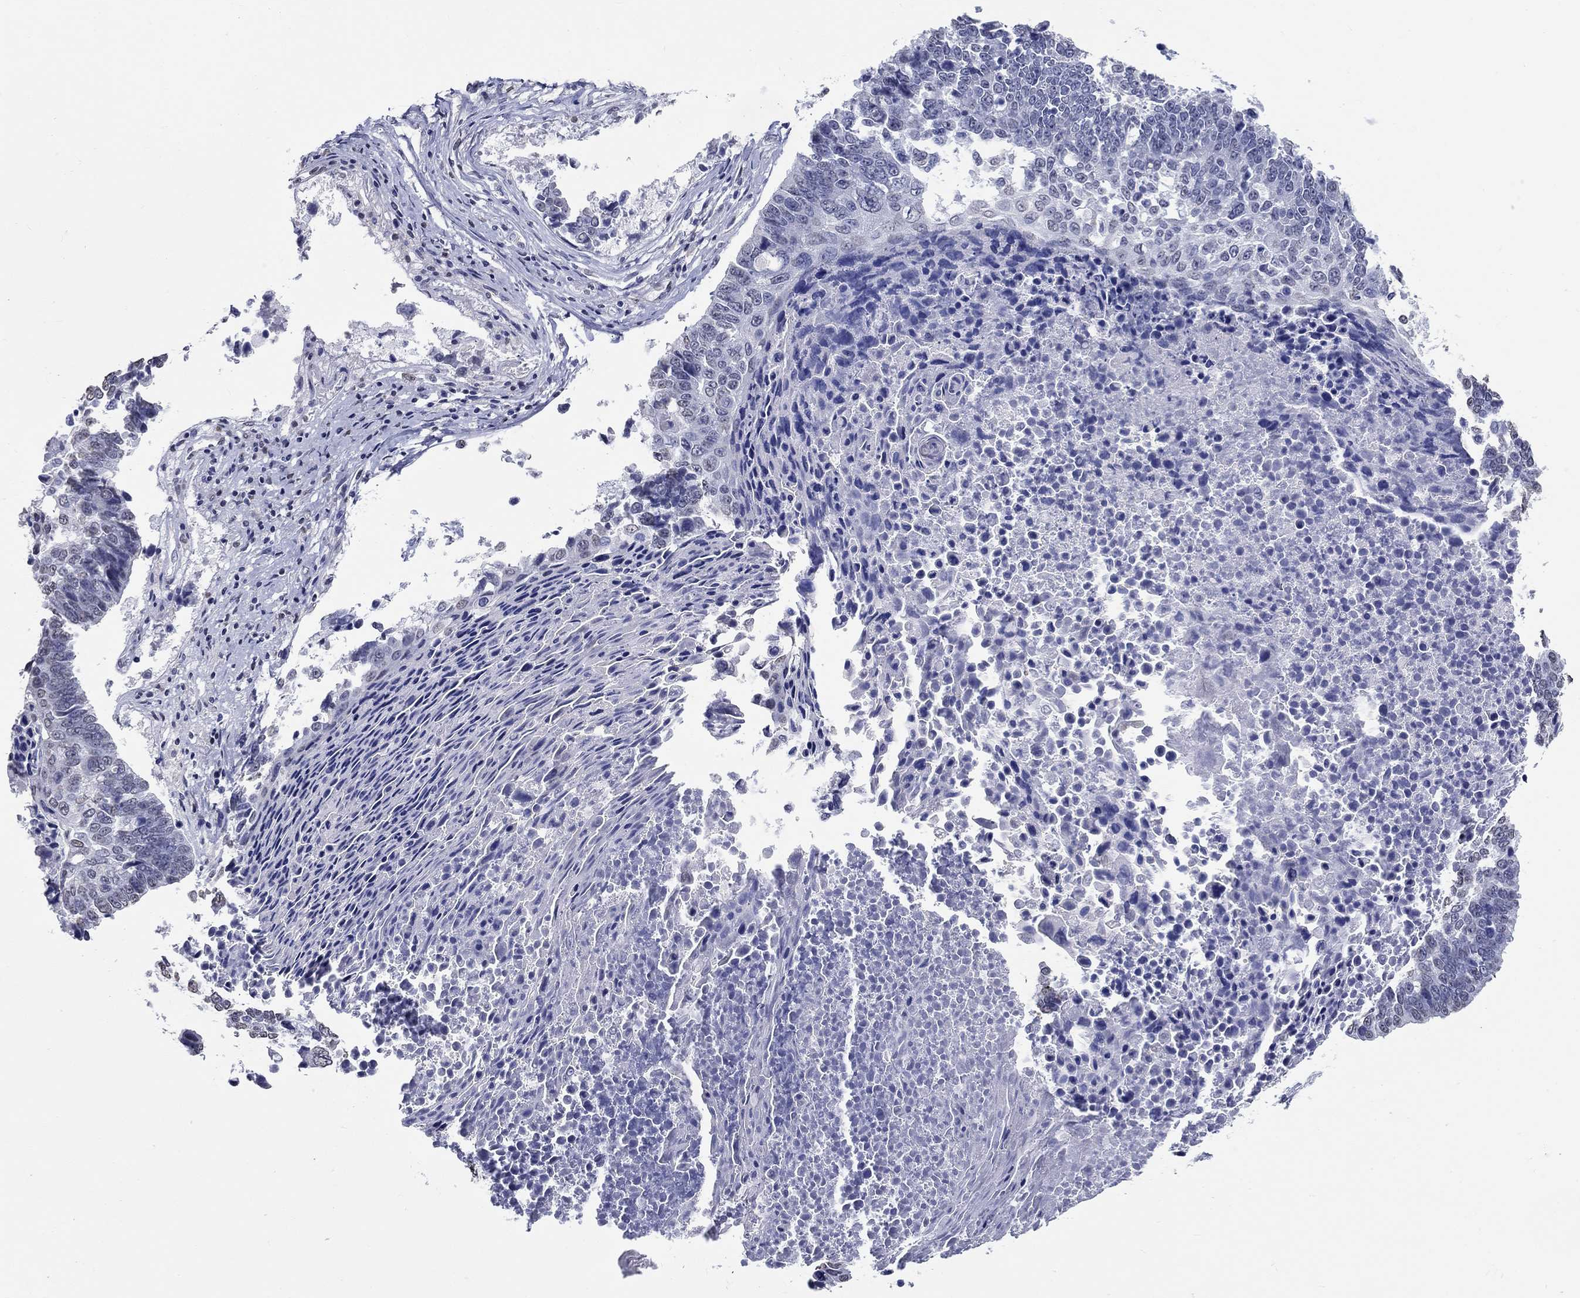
{"staining": {"intensity": "negative", "quantity": "none", "location": "none"}, "tissue": "lung cancer", "cell_type": "Tumor cells", "image_type": "cancer", "snomed": [{"axis": "morphology", "description": "Squamous cell carcinoma, NOS"}, {"axis": "topography", "description": "Lung"}], "caption": "The immunohistochemistry histopathology image has no significant expression in tumor cells of squamous cell carcinoma (lung) tissue.", "gene": "PDE1B", "patient": {"sex": "male", "age": 73}}